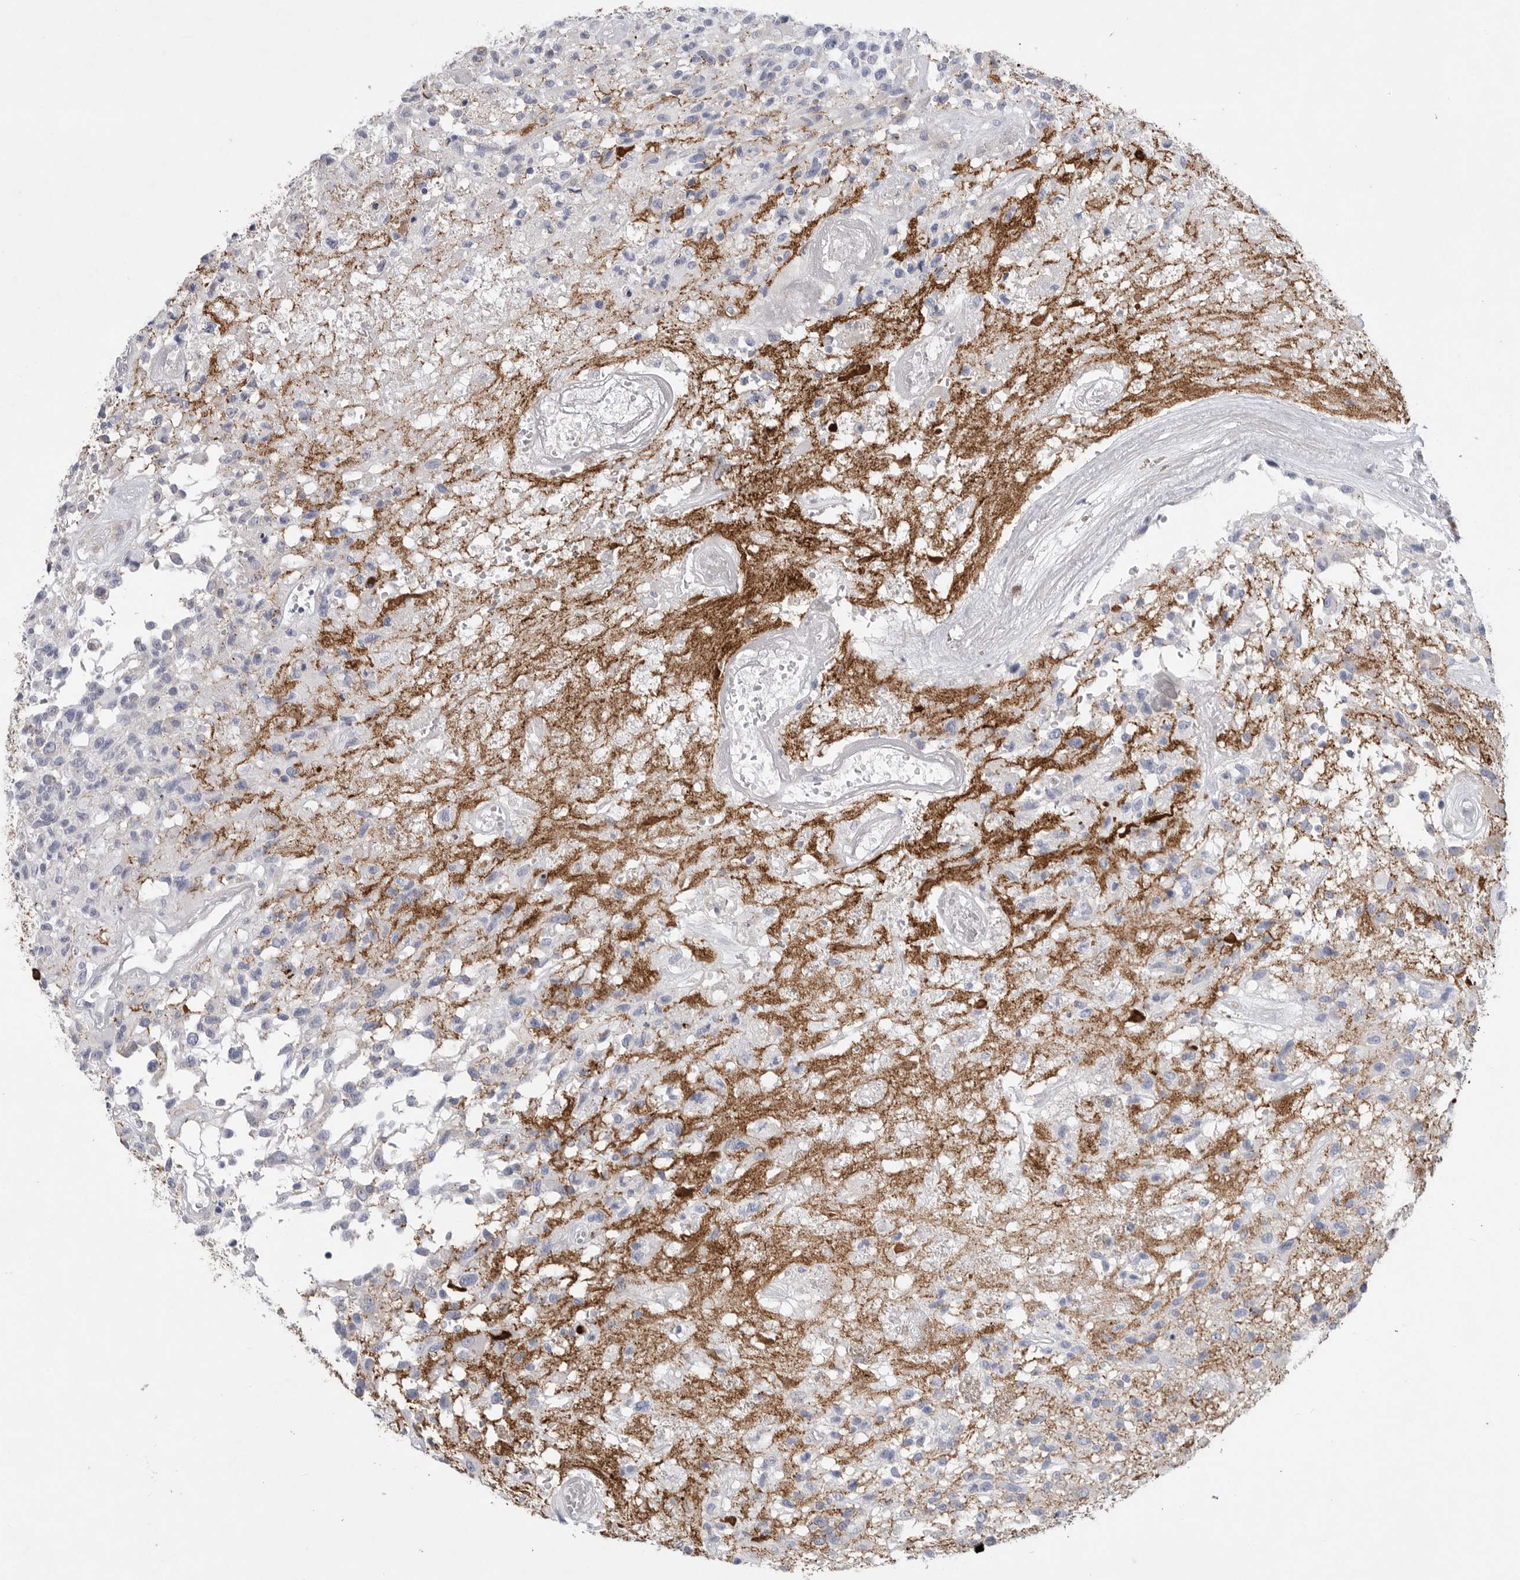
{"staining": {"intensity": "negative", "quantity": "none", "location": "none"}, "tissue": "glioma", "cell_type": "Tumor cells", "image_type": "cancer", "snomed": [{"axis": "morphology", "description": "Glioma, malignant, High grade"}, {"axis": "morphology", "description": "Glioblastoma, NOS"}, {"axis": "topography", "description": "Brain"}], "caption": "Glioblastoma was stained to show a protein in brown. There is no significant positivity in tumor cells. The staining was performed using DAB to visualize the protein expression in brown, while the nuclei were stained in blue with hematoxylin (Magnification: 20x).", "gene": "CAMK2B", "patient": {"sex": "male", "age": 60}}